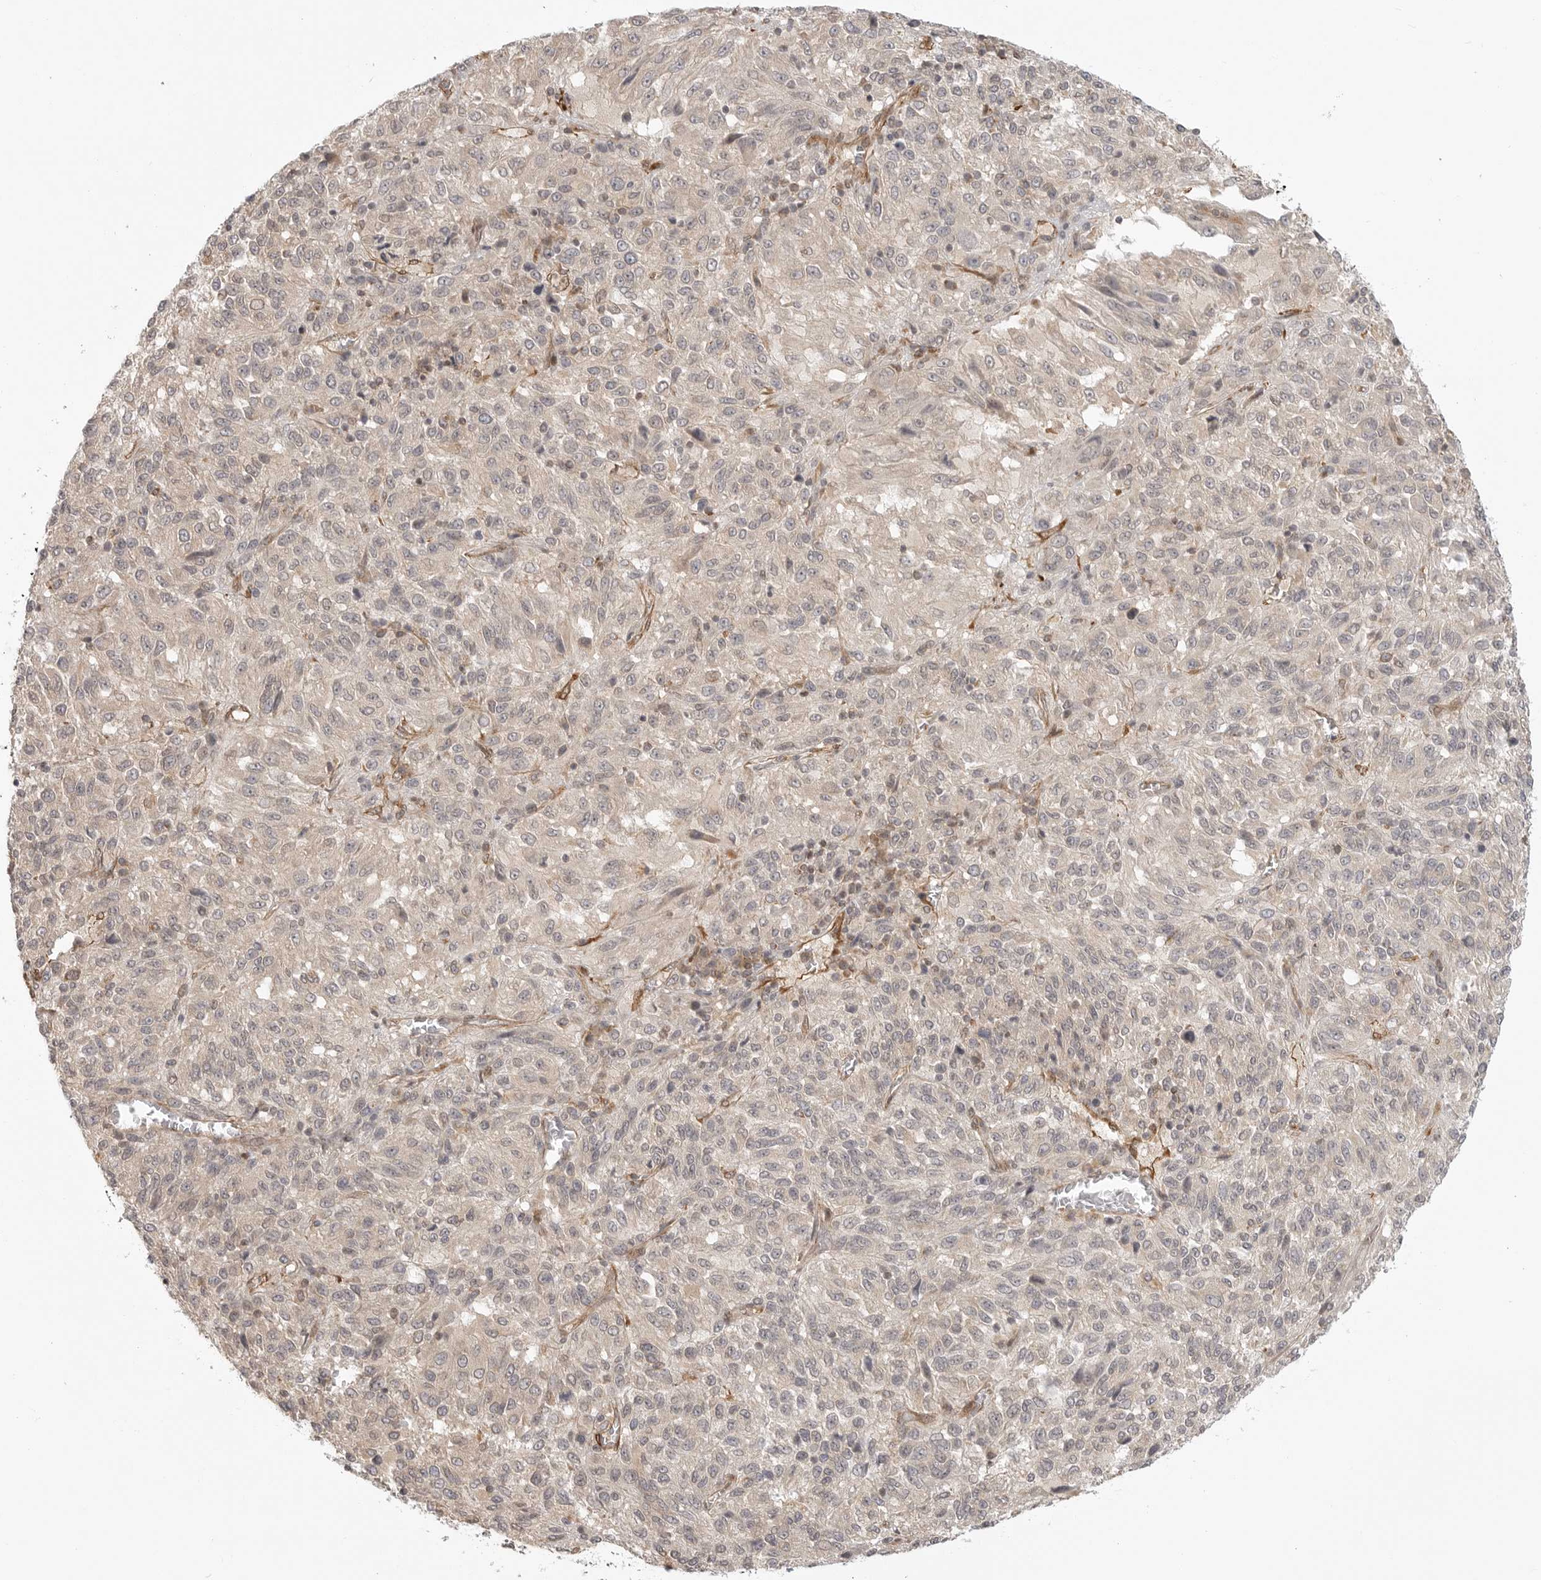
{"staining": {"intensity": "negative", "quantity": "none", "location": "none"}, "tissue": "melanoma", "cell_type": "Tumor cells", "image_type": "cancer", "snomed": [{"axis": "morphology", "description": "Malignant melanoma, Metastatic site"}, {"axis": "topography", "description": "Lung"}], "caption": "IHC of human melanoma exhibits no staining in tumor cells.", "gene": "ATOH7", "patient": {"sex": "male", "age": 64}}